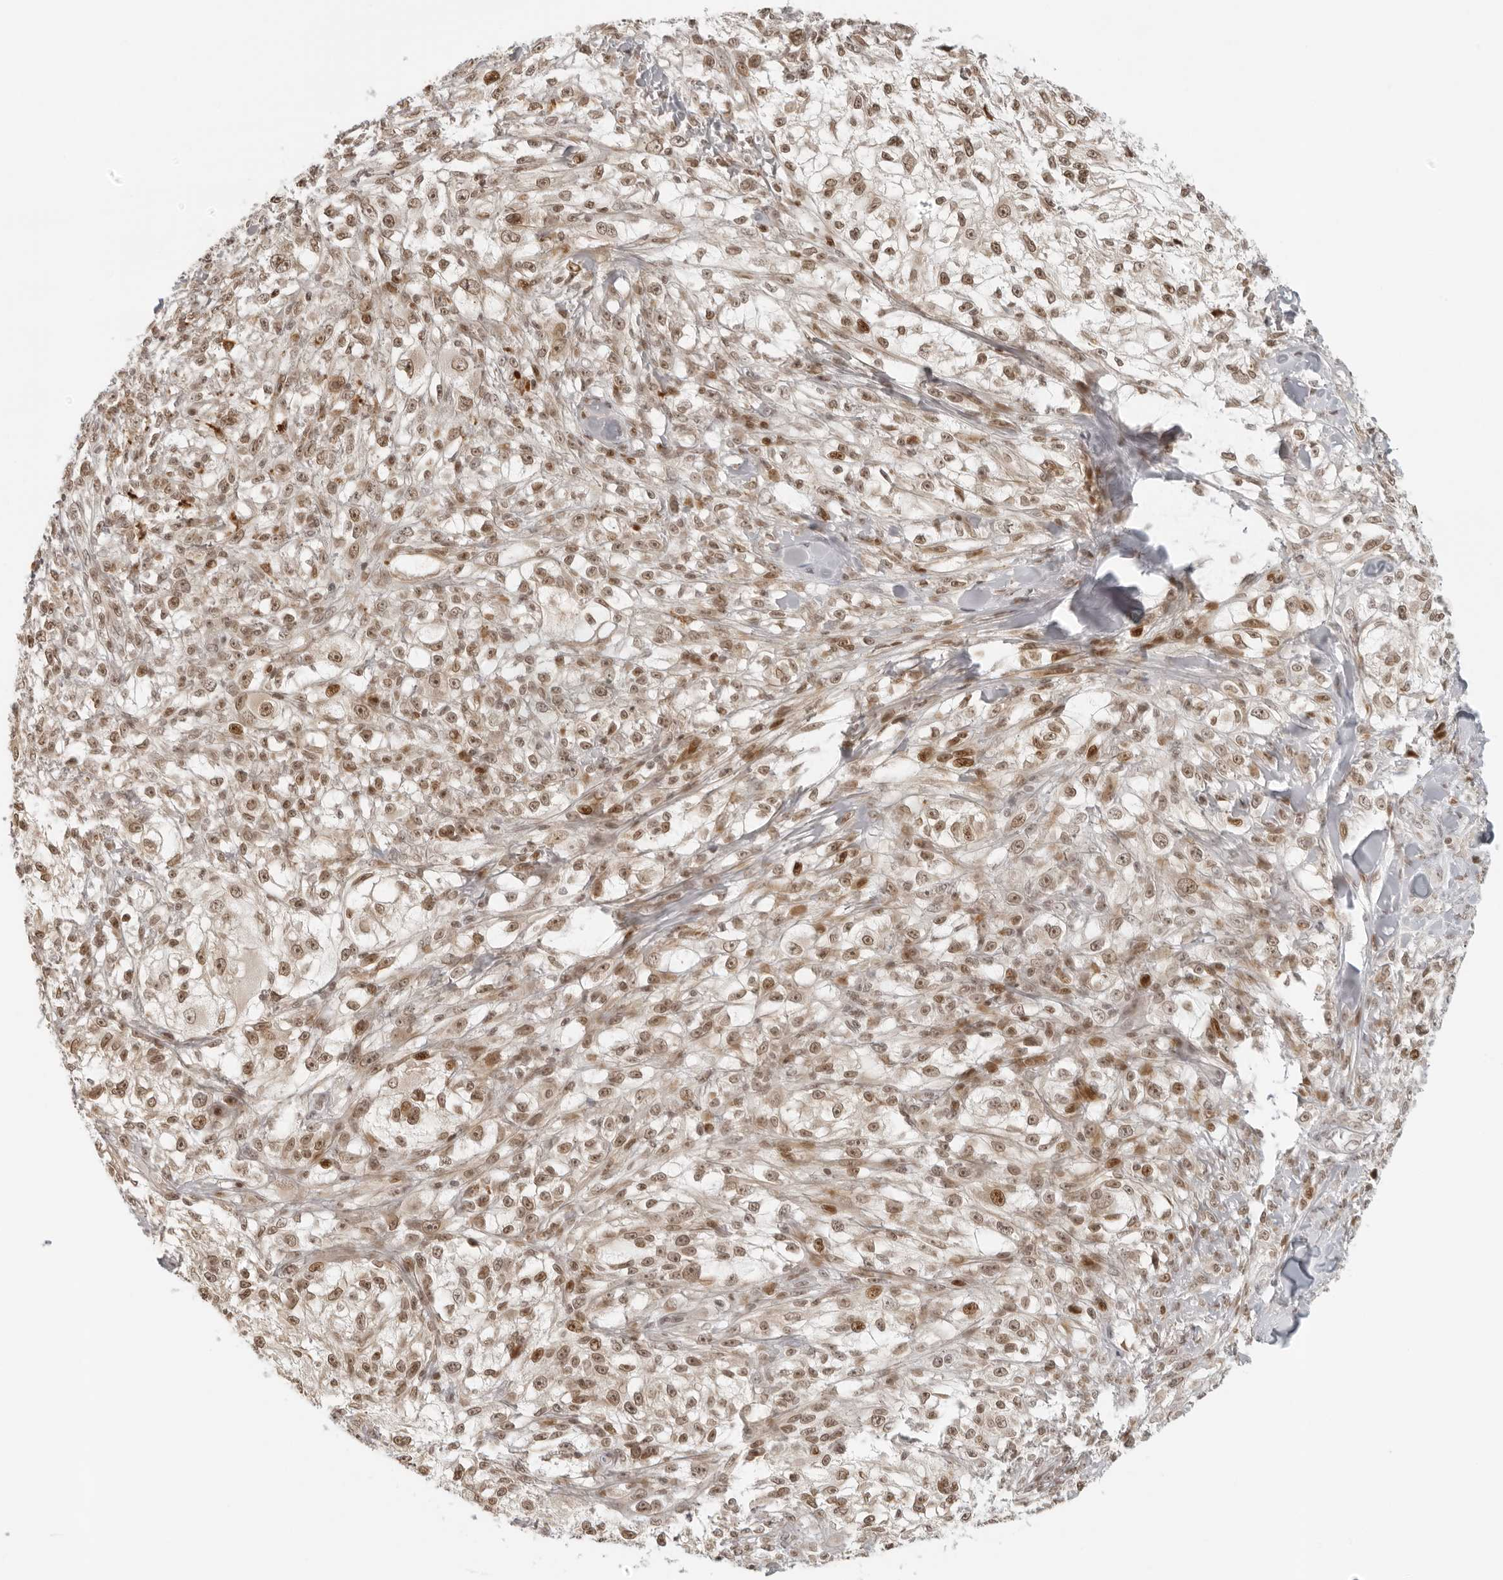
{"staining": {"intensity": "moderate", "quantity": ">75%", "location": "nuclear"}, "tissue": "melanoma", "cell_type": "Tumor cells", "image_type": "cancer", "snomed": [{"axis": "morphology", "description": "Malignant melanoma, NOS"}, {"axis": "topography", "description": "Skin of head"}], "caption": "Malignant melanoma stained with a brown dye displays moderate nuclear positive staining in about >75% of tumor cells.", "gene": "ZNF407", "patient": {"sex": "male", "age": 83}}